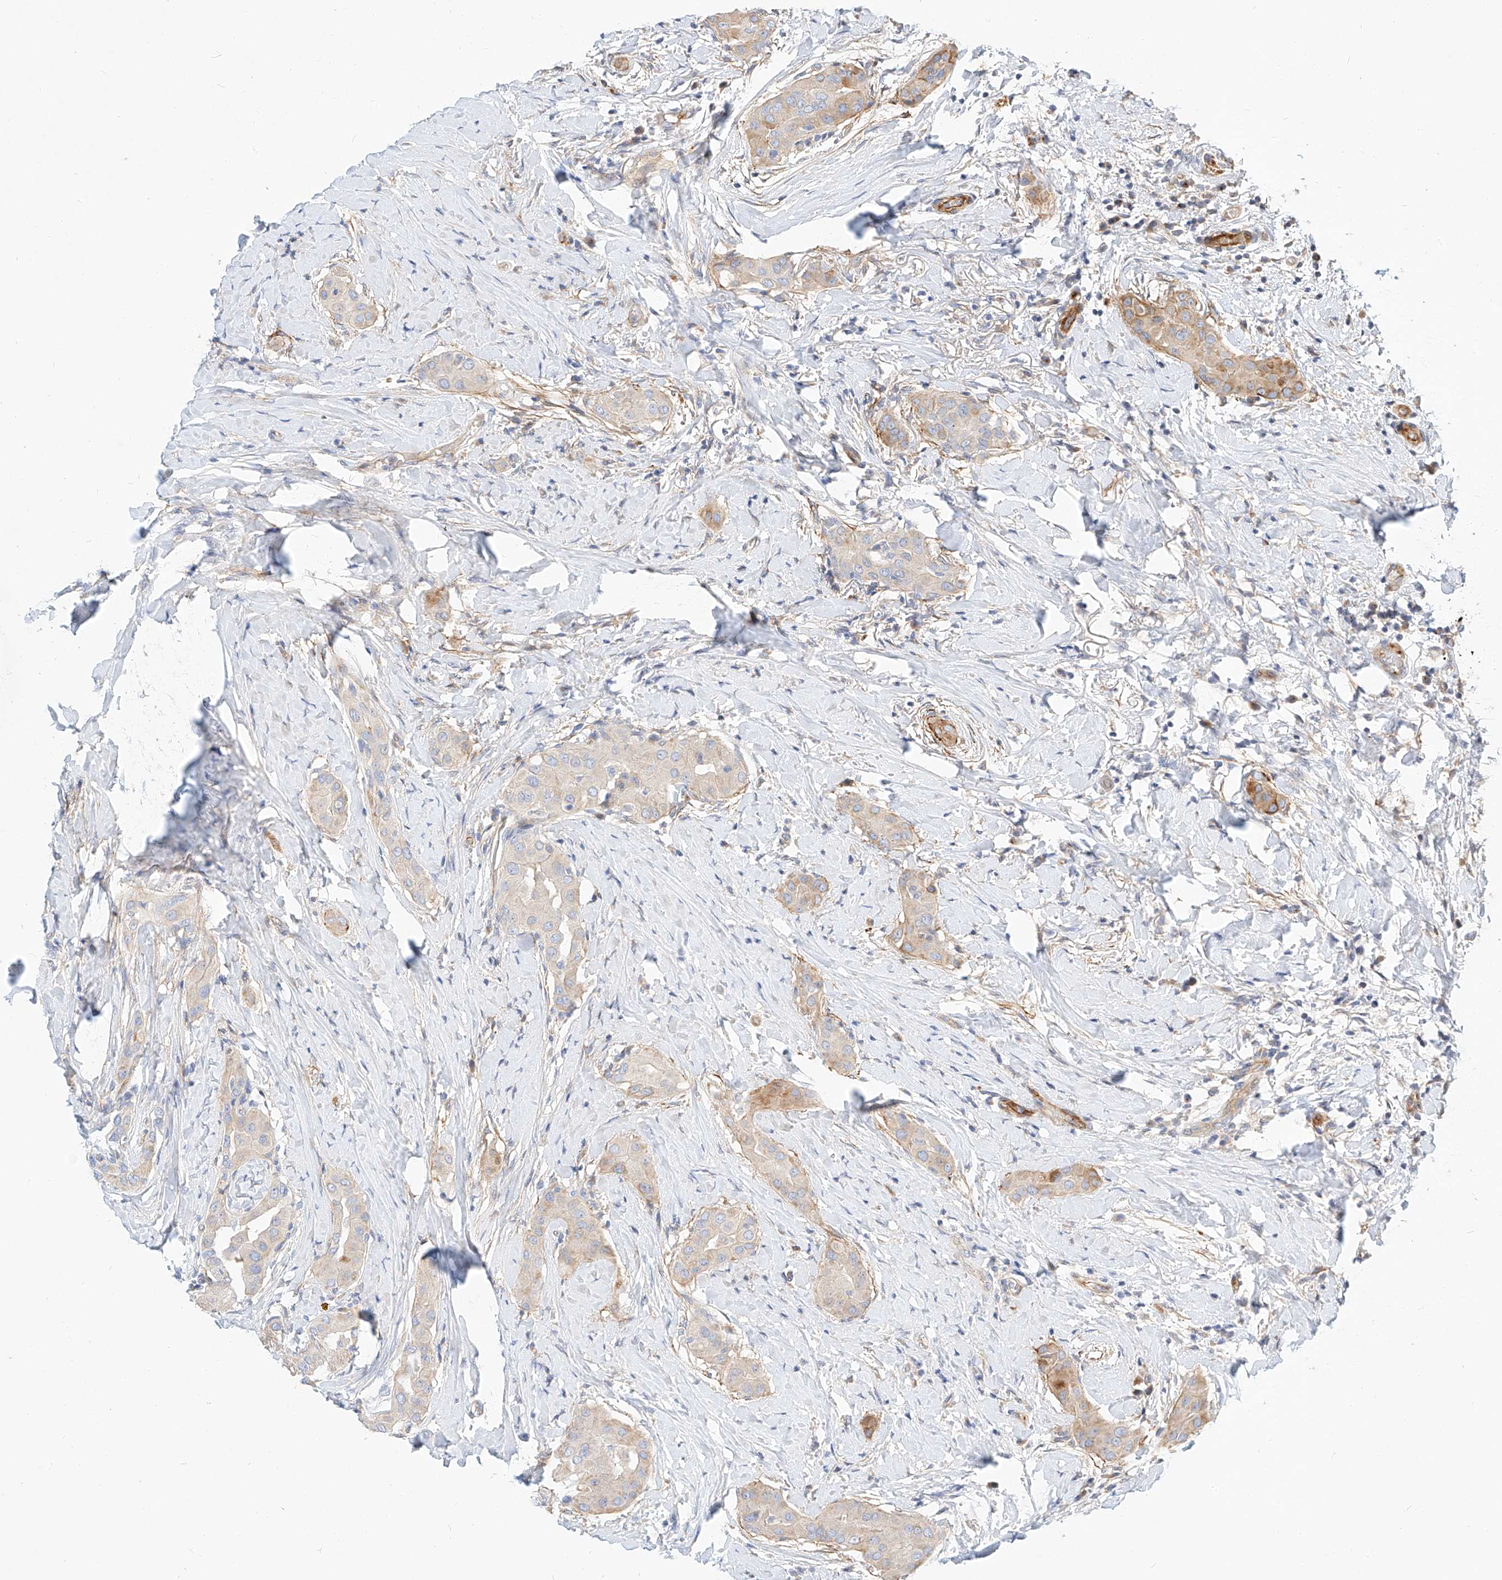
{"staining": {"intensity": "moderate", "quantity": "<25%", "location": "cytoplasmic/membranous"}, "tissue": "thyroid cancer", "cell_type": "Tumor cells", "image_type": "cancer", "snomed": [{"axis": "morphology", "description": "Papillary adenocarcinoma, NOS"}, {"axis": "topography", "description": "Thyroid gland"}], "caption": "Immunohistochemical staining of human thyroid cancer shows low levels of moderate cytoplasmic/membranous staining in about <25% of tumor cells.", "gene": "KCNH5", "patient": {"sex": "male", "age": 33}}